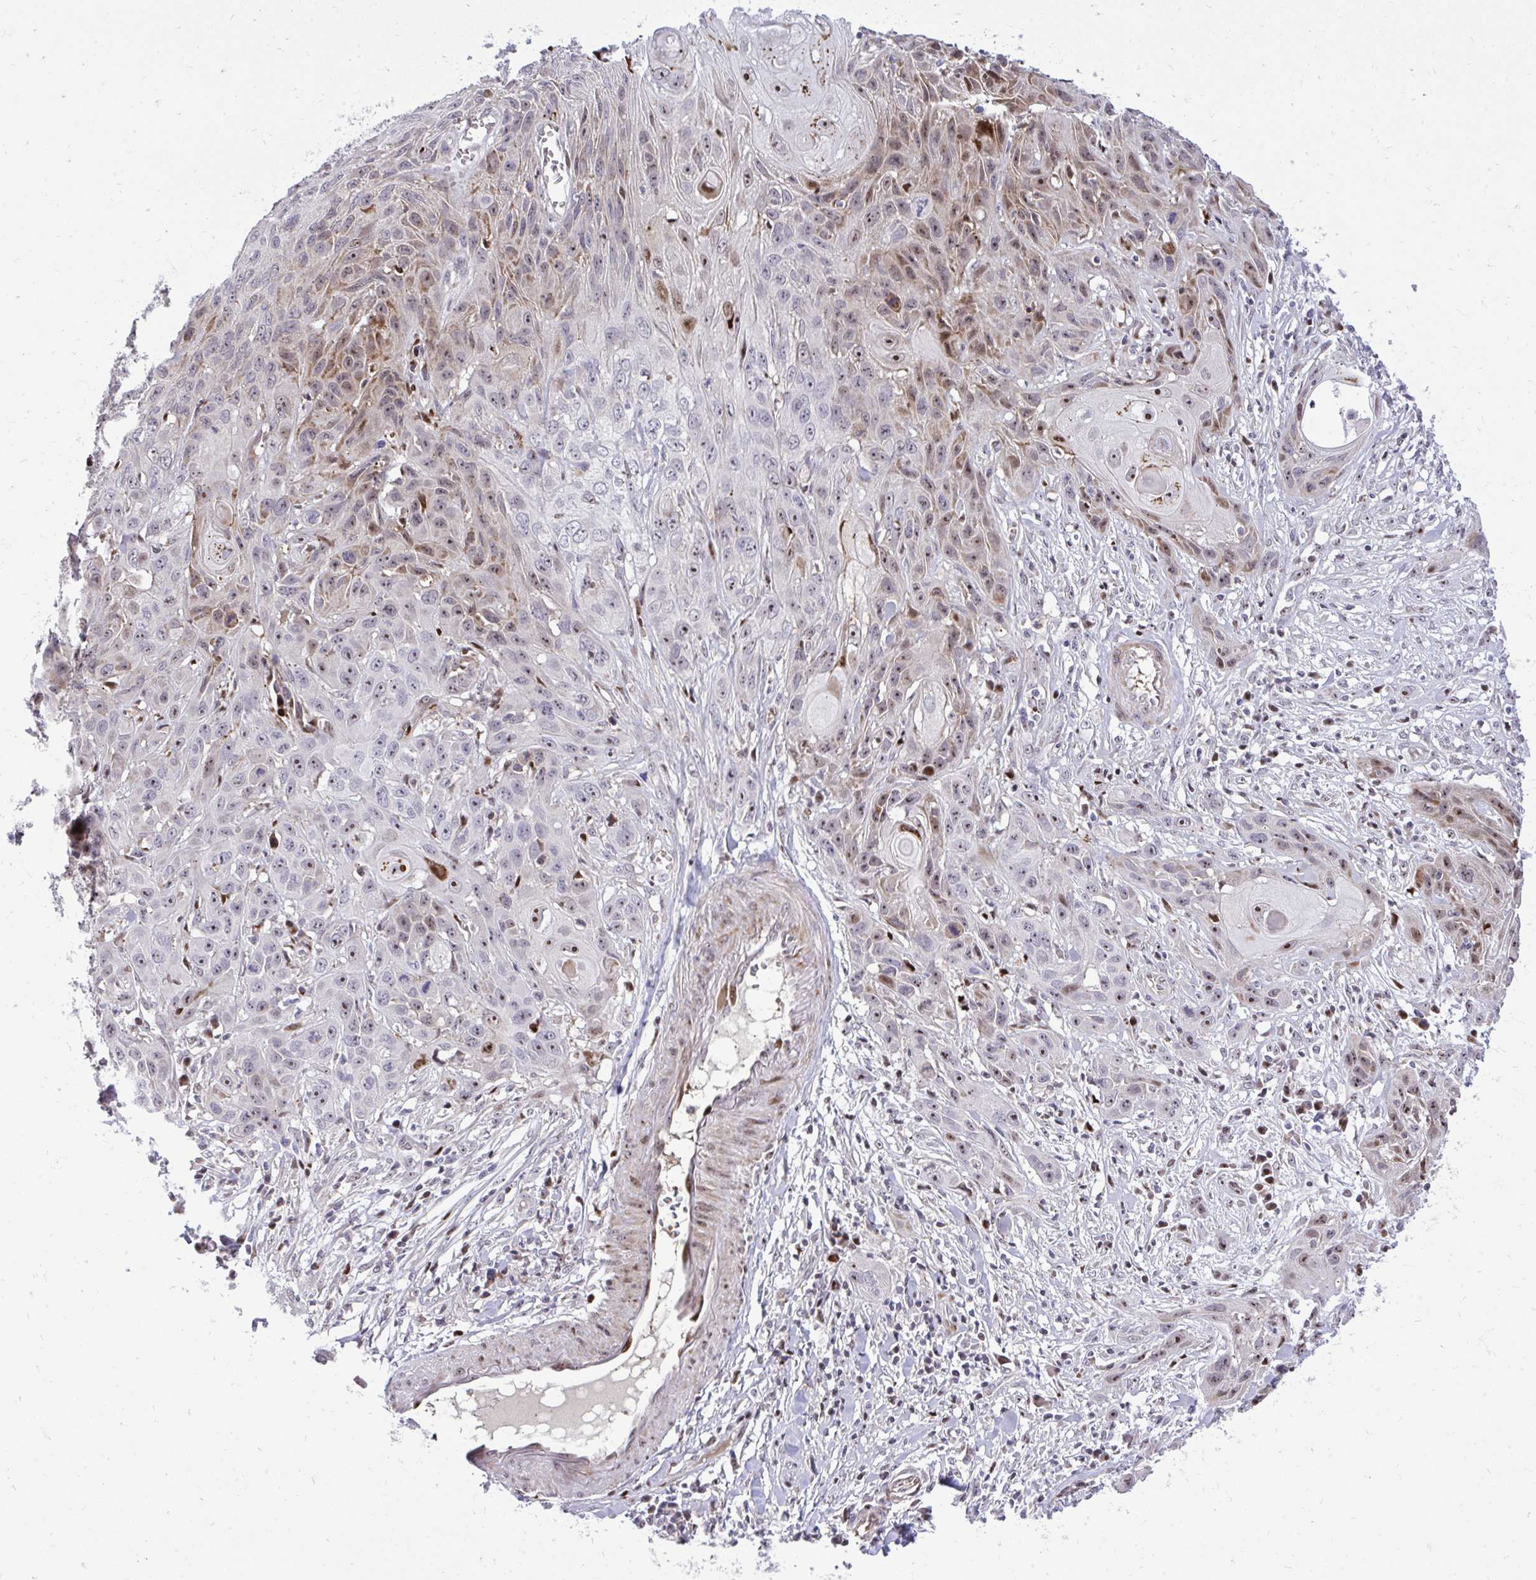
{"staining": {"intensity": "moderate", "quantity": "25%-75%", "location": "nuclear"}, "tissue": "skin cancer", "cell_type": "Tumor cells", "image_type": "cancer", "snomed": [{"axis": "morphology", "description": "Squamous cell carcinoma, NOS"}, {"axis": "topography", "description": "Skin"}, {"axis": "topography", "description": "Vulva"}], "caption": "The image displays a brown stain indicating the presence of a protein in the nuclear of tumor cells in squamous cell carcinoma (skin). (Stains: DAB (3,3'-diaminobenzidine) in brown, nuclei in blue, Microscopy: brightfield microscopy at high magnification).", "gene": "DLX4", "patient": {"sex": "female", "age": 83}}